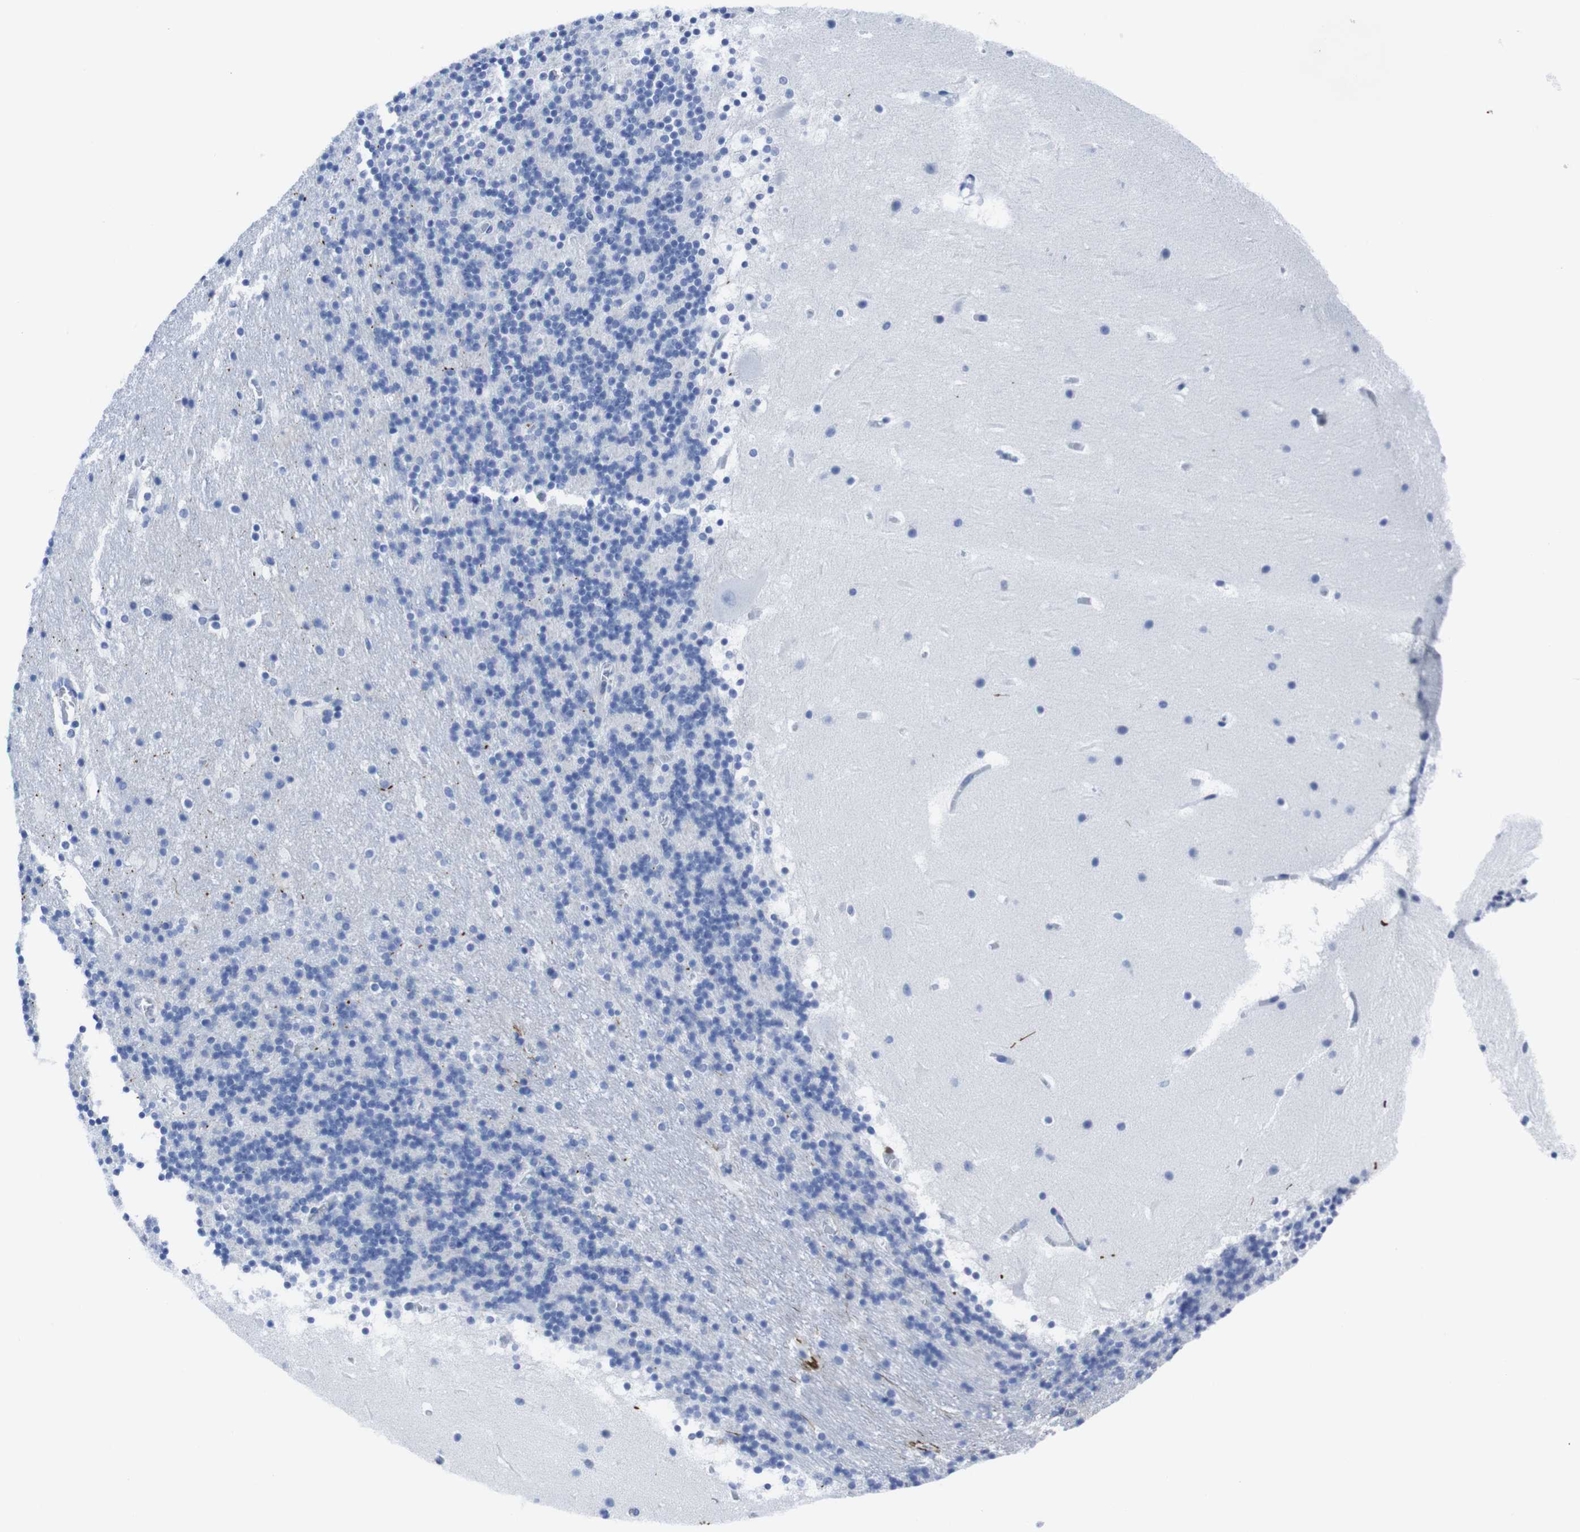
{"staining": {"intensity": "negative", "quantity": "none", "location": "none"}, "tissue": "cerebellum", "cell_type": "Cells in granular layer", "image_type": "normal", "snomed": [{"axis": "morphology", "description": "Normal tissue, NOS"}, {"axis": "topography", "description": "Cerebellum"}], "caption": "Immunohistochemistry photomicrograph of benign human cerebellum stained for a protein (brown), which exhibits no positivity in cells in granular layer.", "gene": "EIF4A1", "patient": {"sex": "male", "age": 45}}